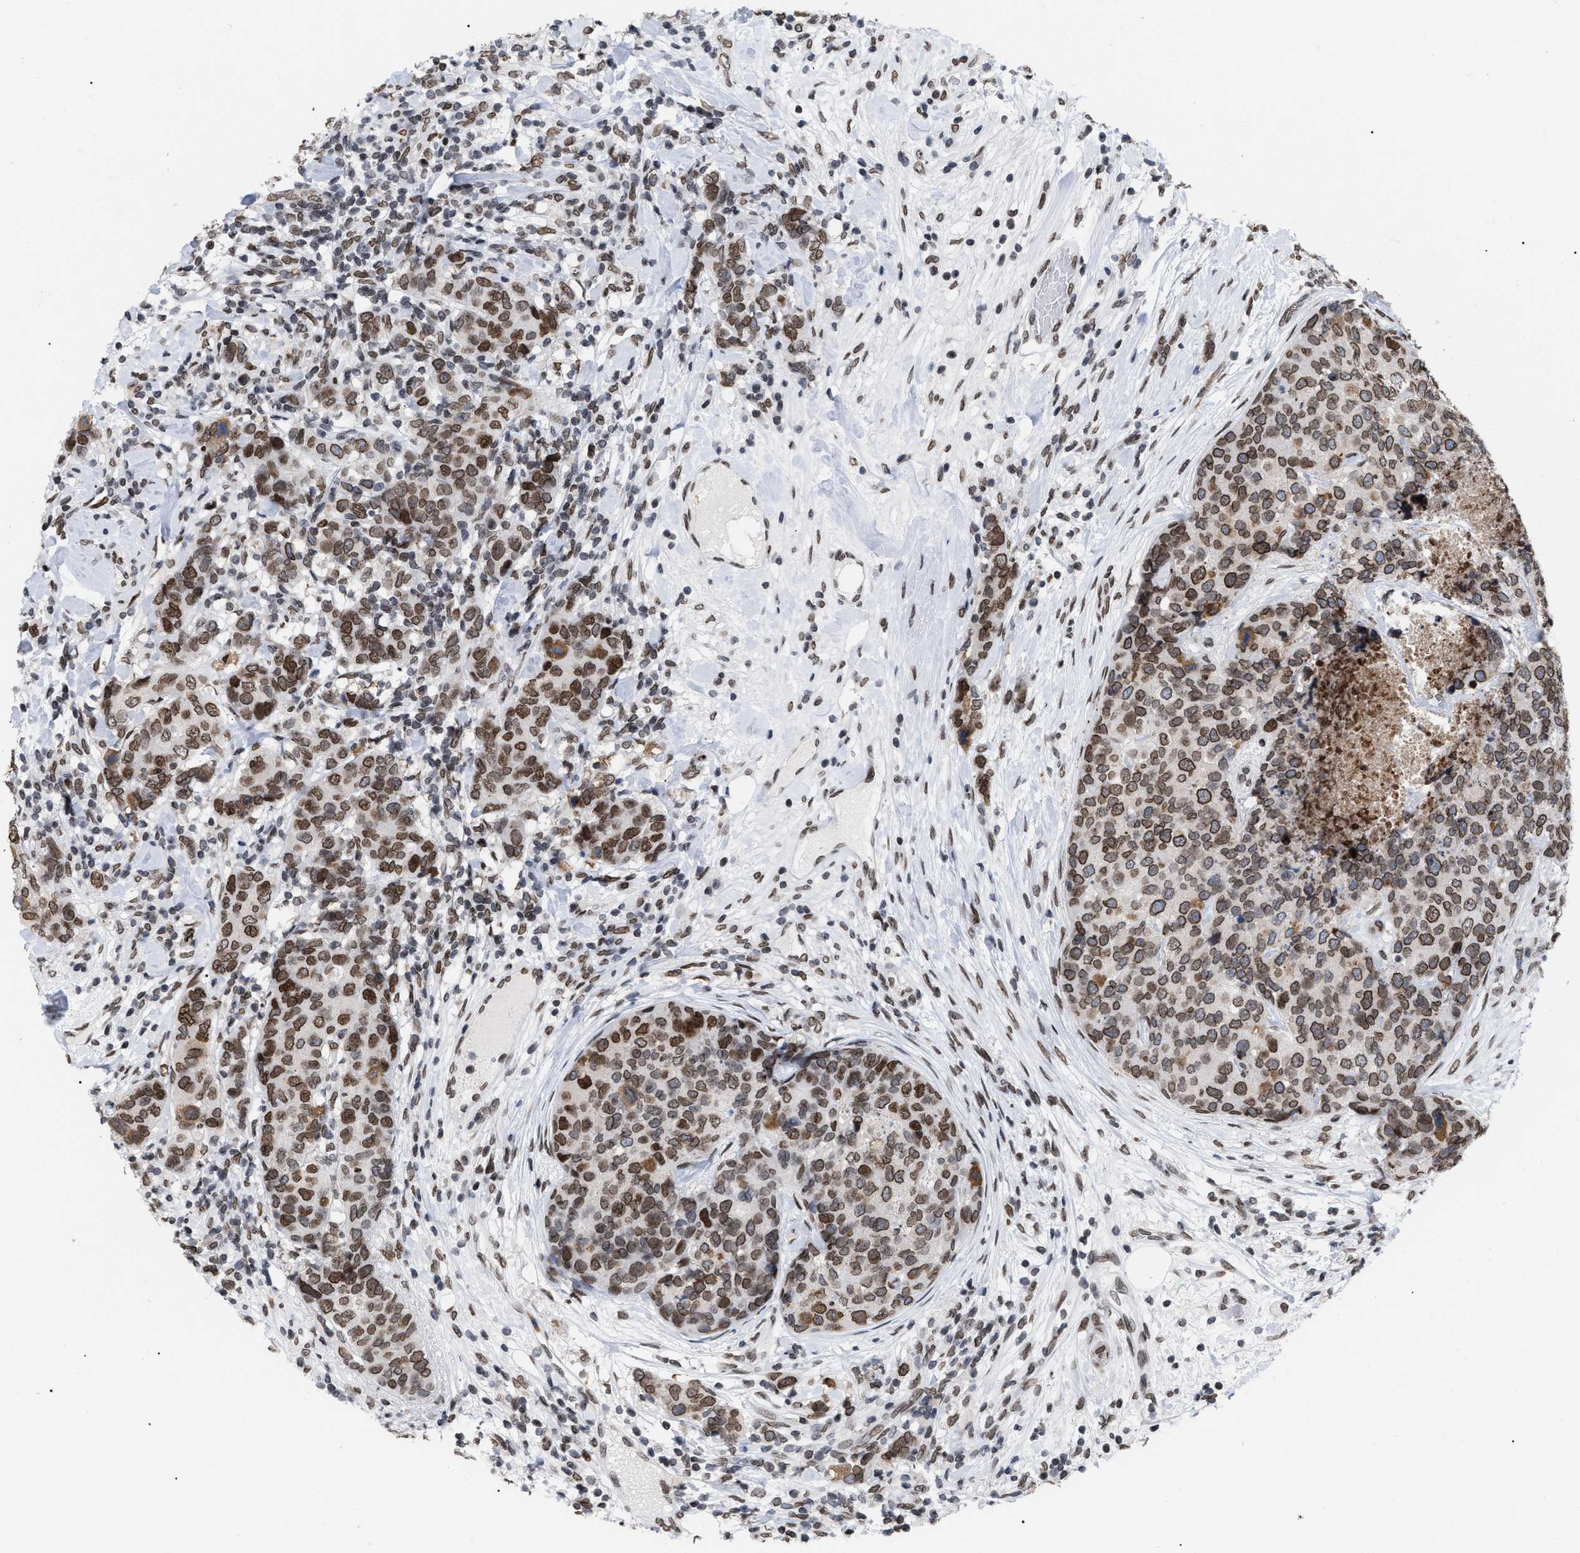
{"staining": {"intensity": "moderate", "quantity": ">75%", "location": "cytoplasmic/membranous,nuclear"}, "tissue": "breast cancer", "cell_type": "Tumor cells", "image_type": "cancer", "snomed": [{"axis": "morphology", "description": "Lobular carcinoma"}, {"axis": "topography", "description": "Breast"}], "caption": "The immunohistochemical stain shows moderate cytoplasmic/membranous and nuclear staining in tumor cells of lobular carcinoma (breast) tissue.", "gene": "TPR", "patient": {"sex": "female", "age": 59}}